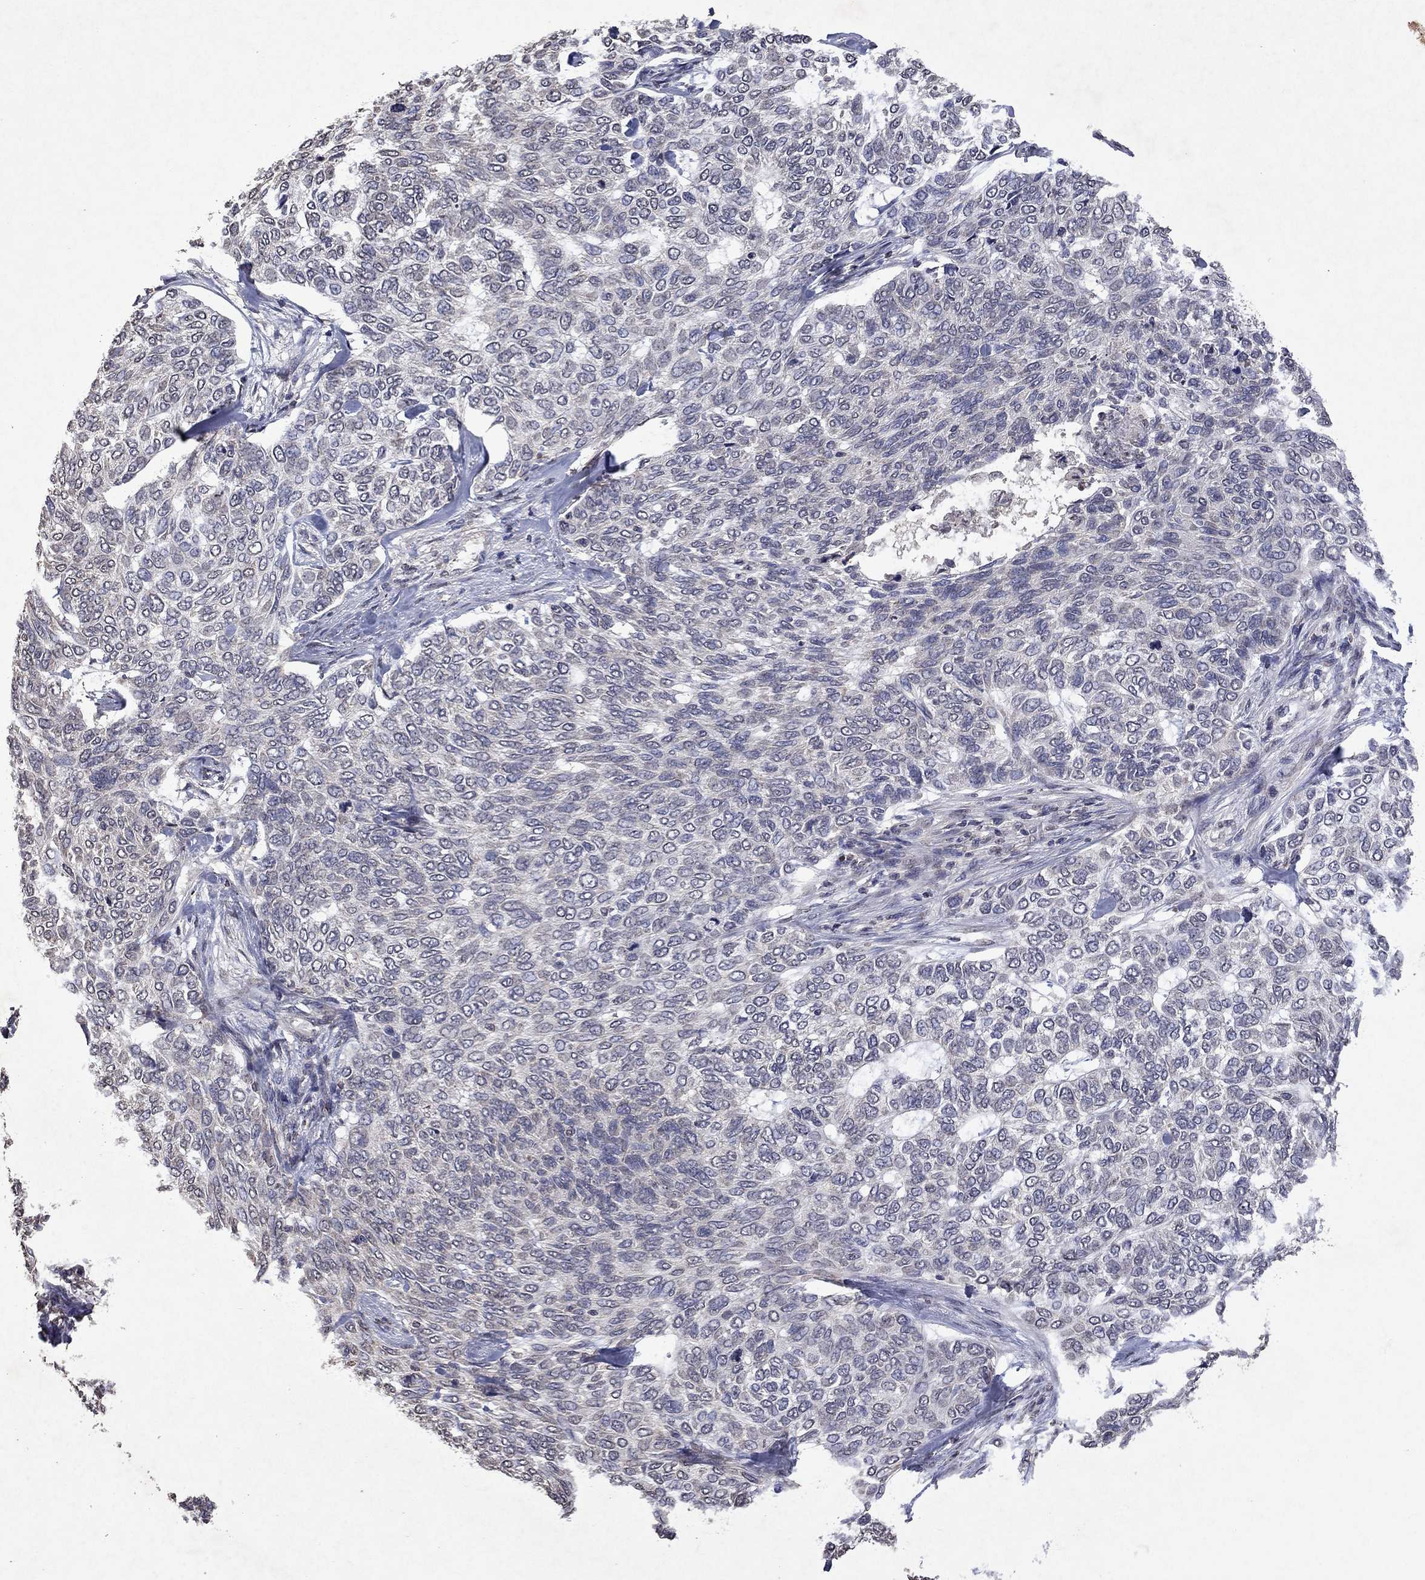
{"staining": {"intensity": "negative", "quantity": "none", "location": "none"}, "tissue": "skin cancer", "cell_type": "Tumor cells", "image_type": "cancer", "snomed": [{"axis": "morphology", "description": "Basal cell carcinoma"}, {"axis": "topography", "description": "Skin"}], "caption": "Protein analysis of skin cancer (basal cell carcinoma) shows no significant positivity in tumor cells.", "gene": "TTC38", "patient": {"sex": "female", "age": 65}}